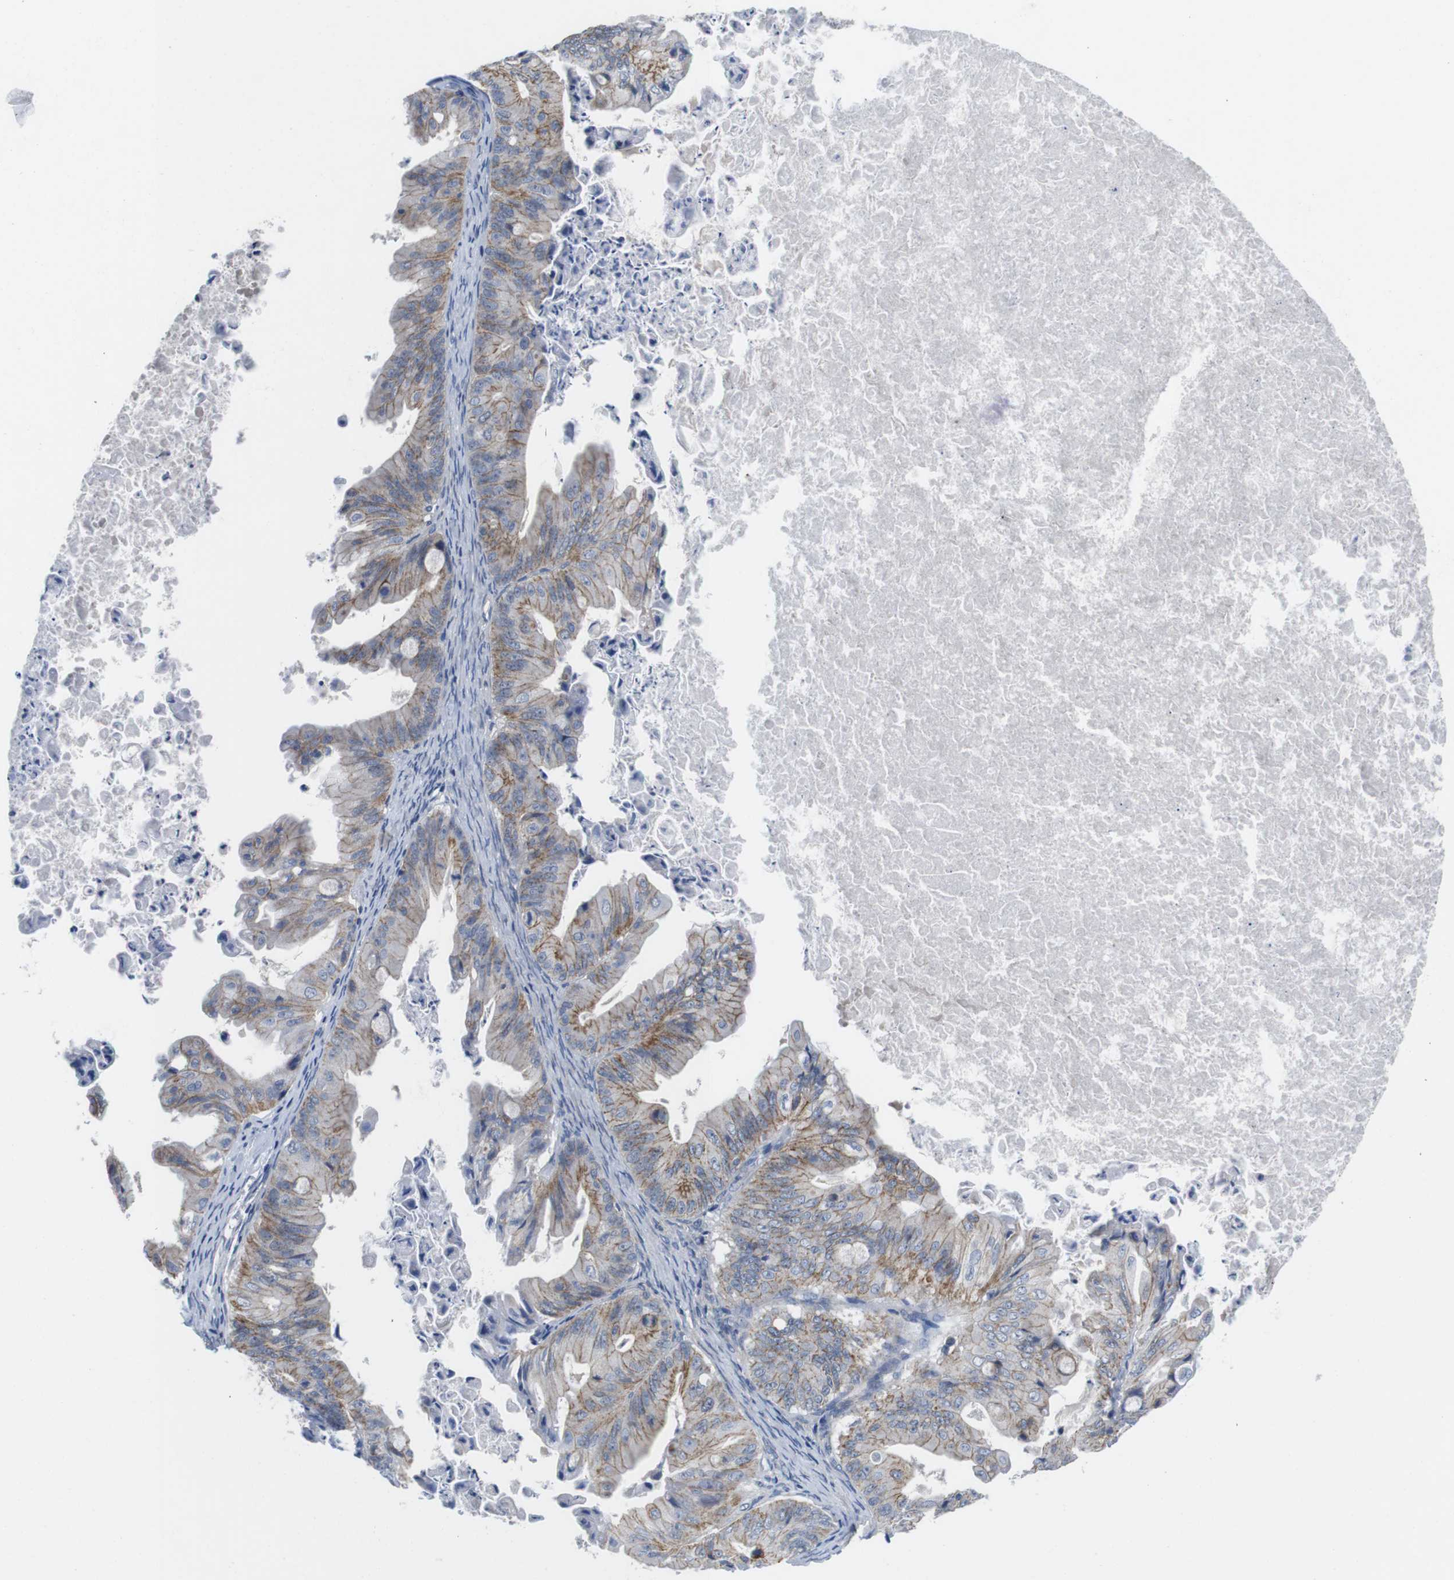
{"staining": {"intensity": "moderate", "quantity": "25%-75%", "location": "cytoplasmic/membranous"}, "tissue": "ovarian cancer", "cell_type": "Tumor cells", "image_type": "cancer", "snomed": [{"axis": "morphology", "description": "Cystadenocarcinoma, mucinous, NOS"}, {"axis": "topography", "description": "Ovary"}], "caption": "Protein staining of mucinous cystadenocarcinoma (ovarian) tissue exhibits moderate cytoplasmic/membranous positivity in about 25%-75% of tumor cells.", "gene": "SCRIB", "patient": {"sex": "female", "age": 37}}